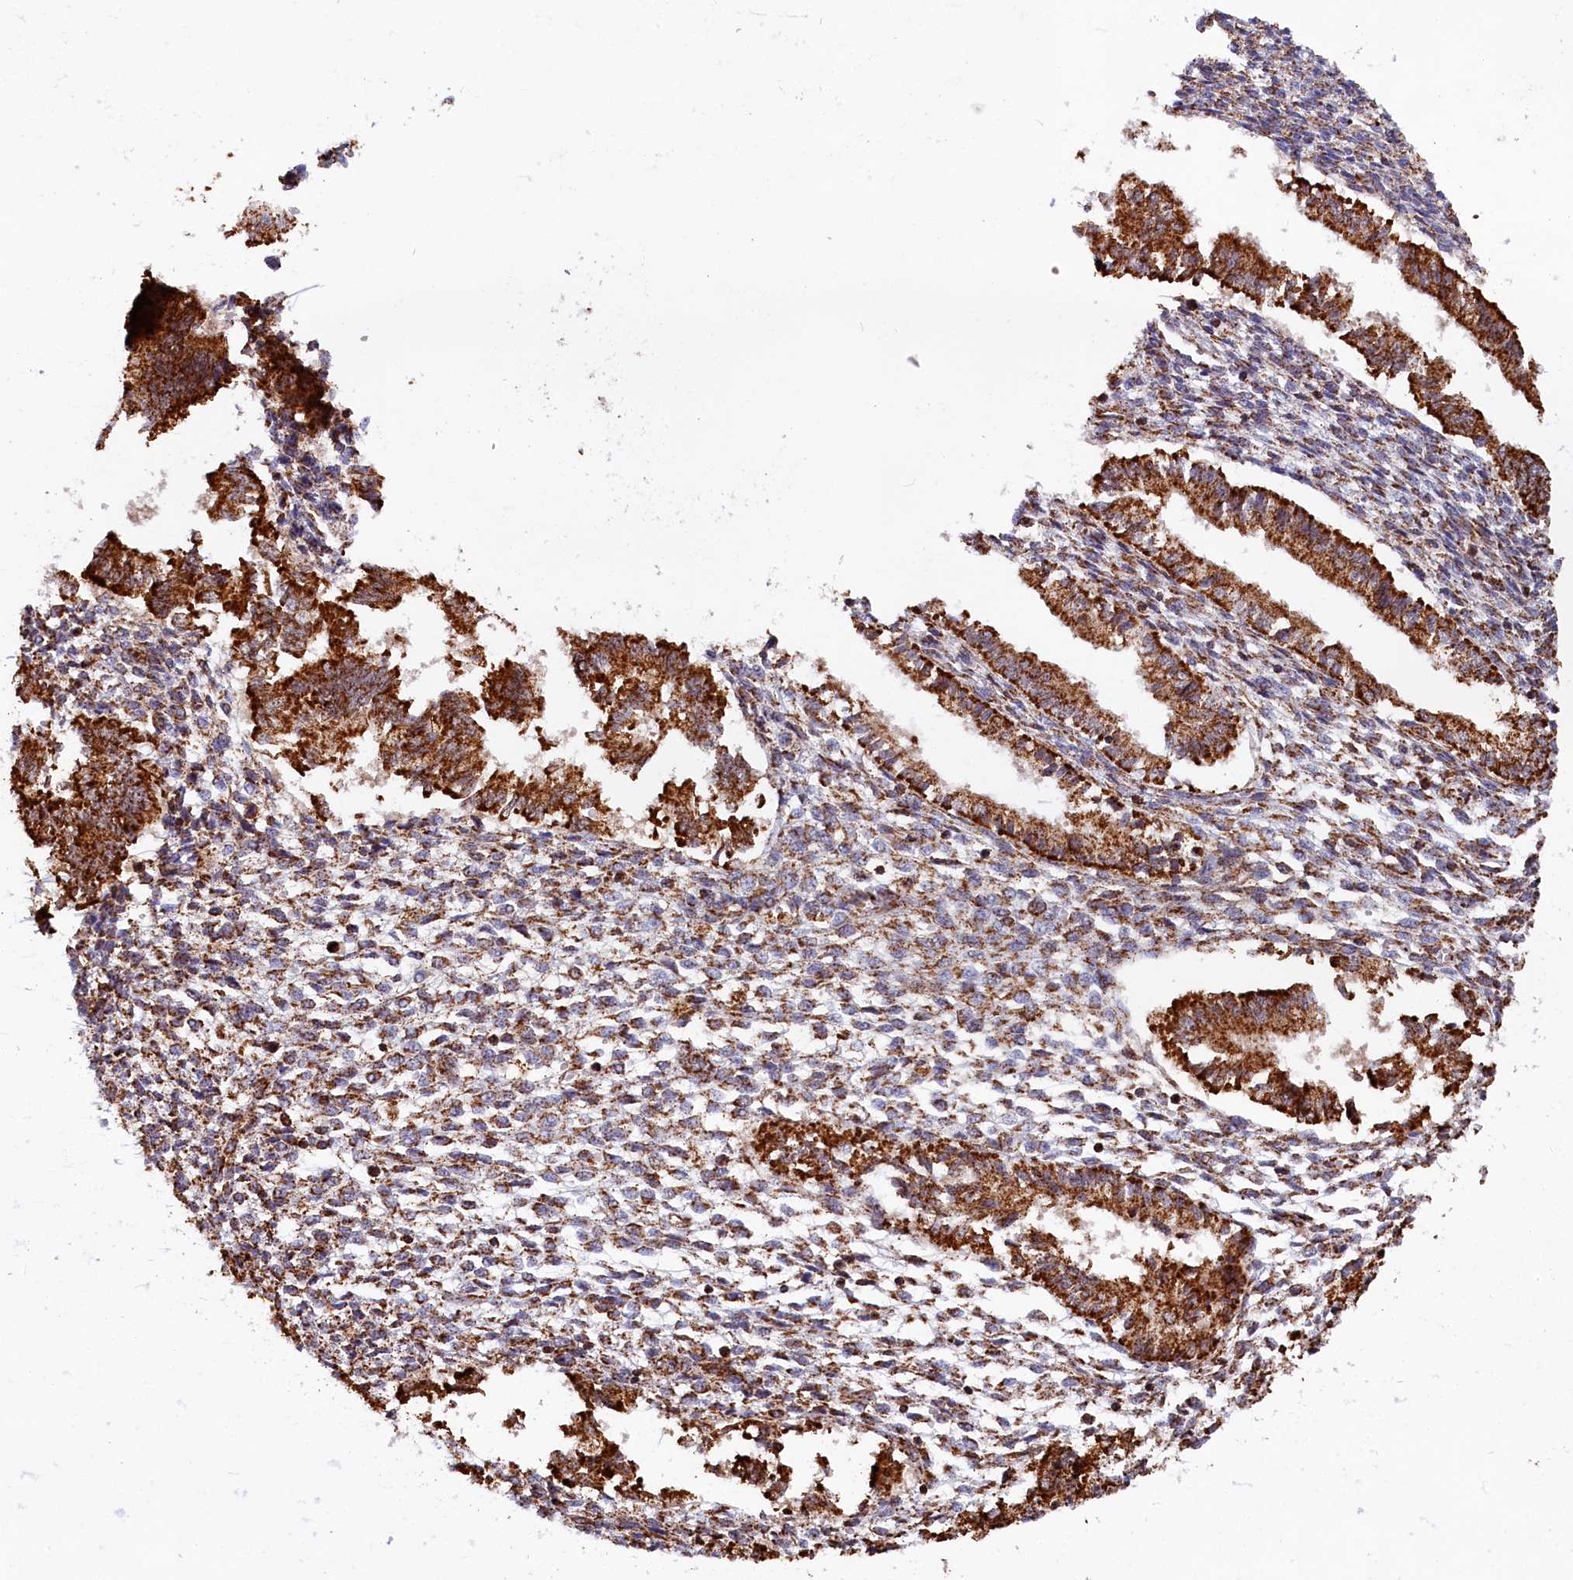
{"staining": {"intensity": "moderate", "quantity": "25%-75%", "location": "cytoplasmic/membranous"}, "tissue": "endometrium", "cell_type": "Cells in endometrial stroma", "image_type": "normal", "snomed": [{"axis": "morphology", "description": "Normal tissue, NOS"}, {"axis": "topography", "description": "Uterus"}, {"axis": "topography", "description": "Endometrium"}], "caption": "A brown stain shows moderate cytoplasmic/membranous positivity of a protein in cells in endometrial stroma of benign human endometrium.", "gene": "MACROD1", "patient": {"sex": "female", "age": 48}}